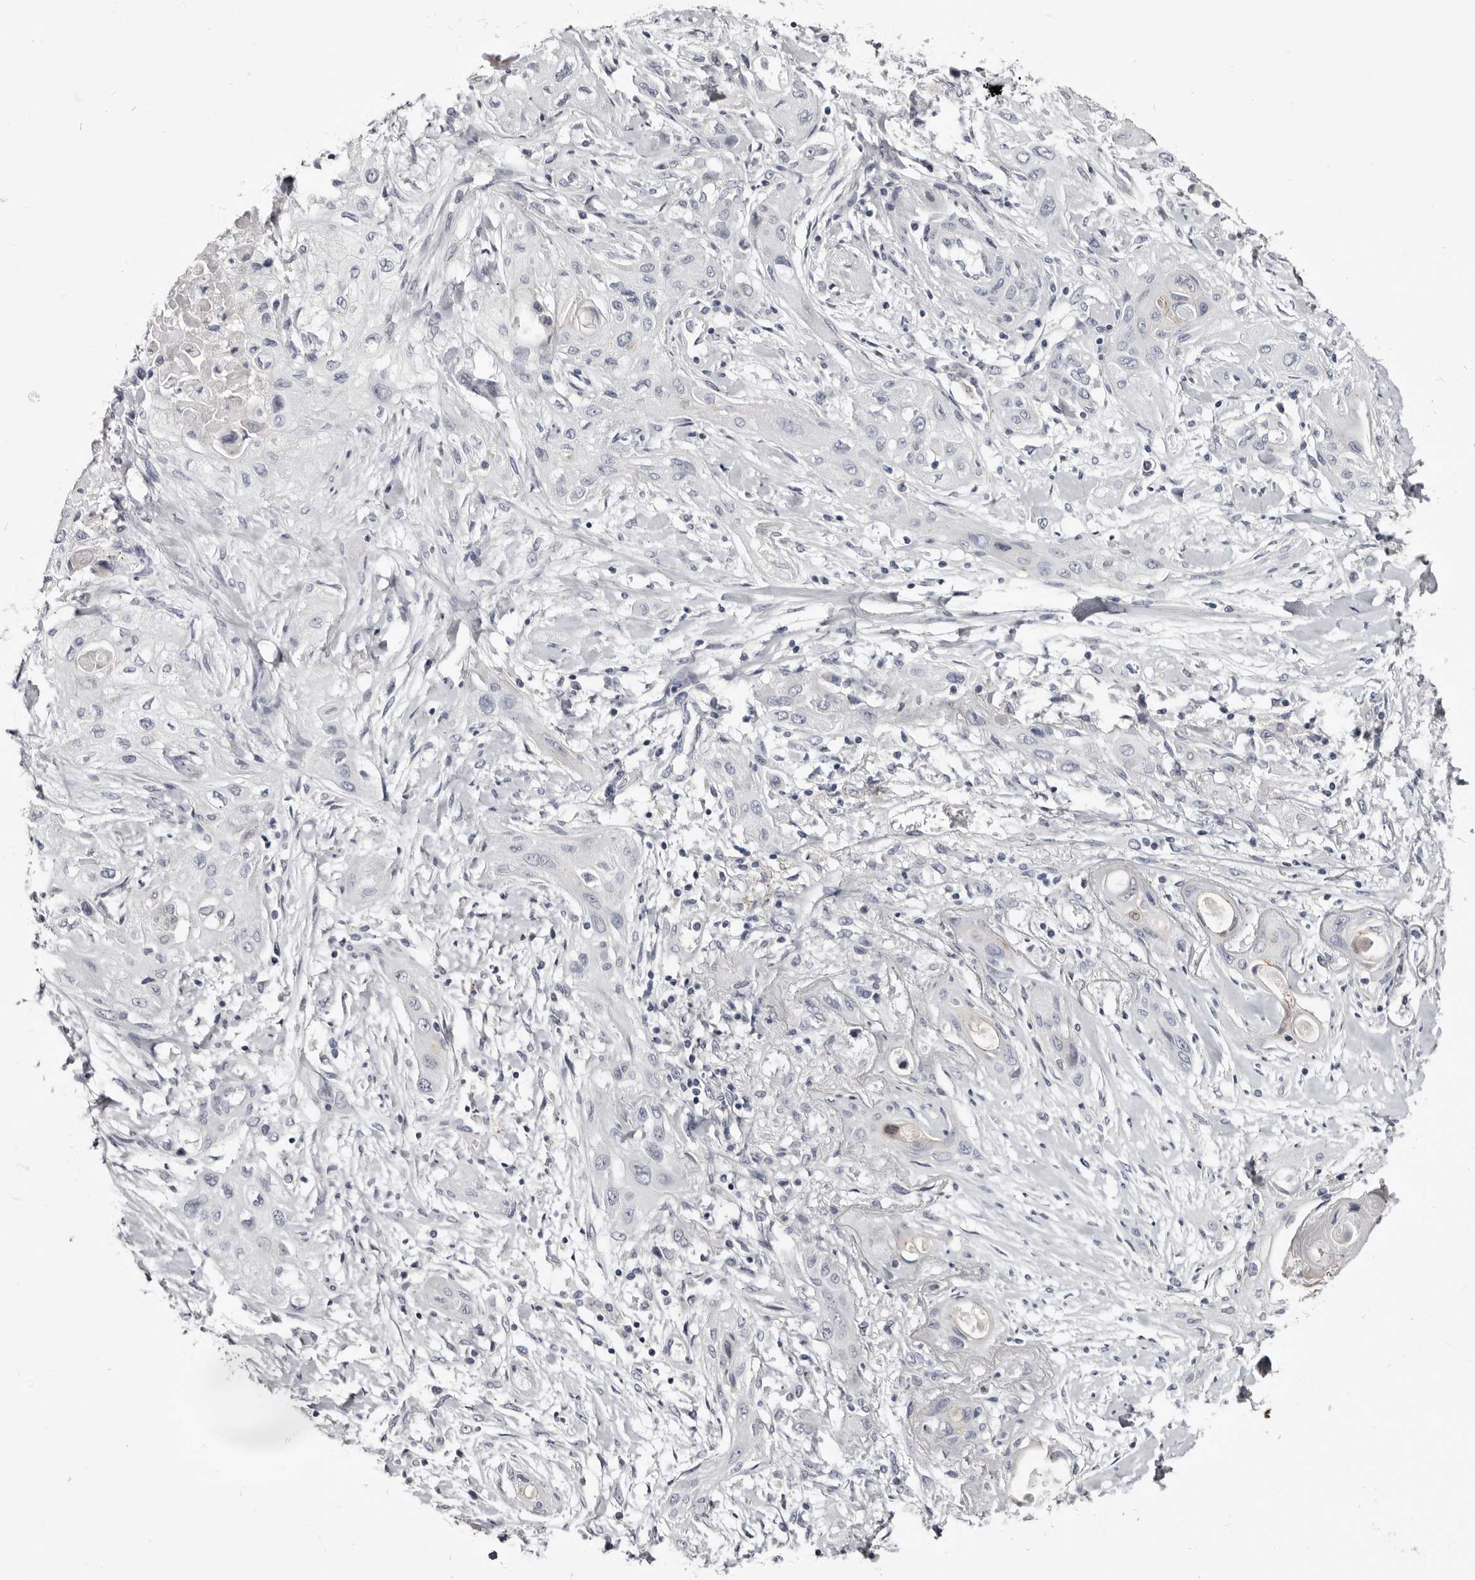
{"staining": {"intensity": "negative", "quantity": "none", "location": "none"}, "tissue": "lung cancer", "cell_type": "Tumor cells", "image_type": "cancer", "snomed": [{"axis": "morphology", "description": "Squamous cell carcinoma, NOS"}, {"axis": "topography", "description": "Lung"}], "caption": "The IHC image has no significant positivity in tumor cells of lung squamous cell carcinoma tissue.", "gene": "CGN", "patient": {"sex": "female", "age": 47}}